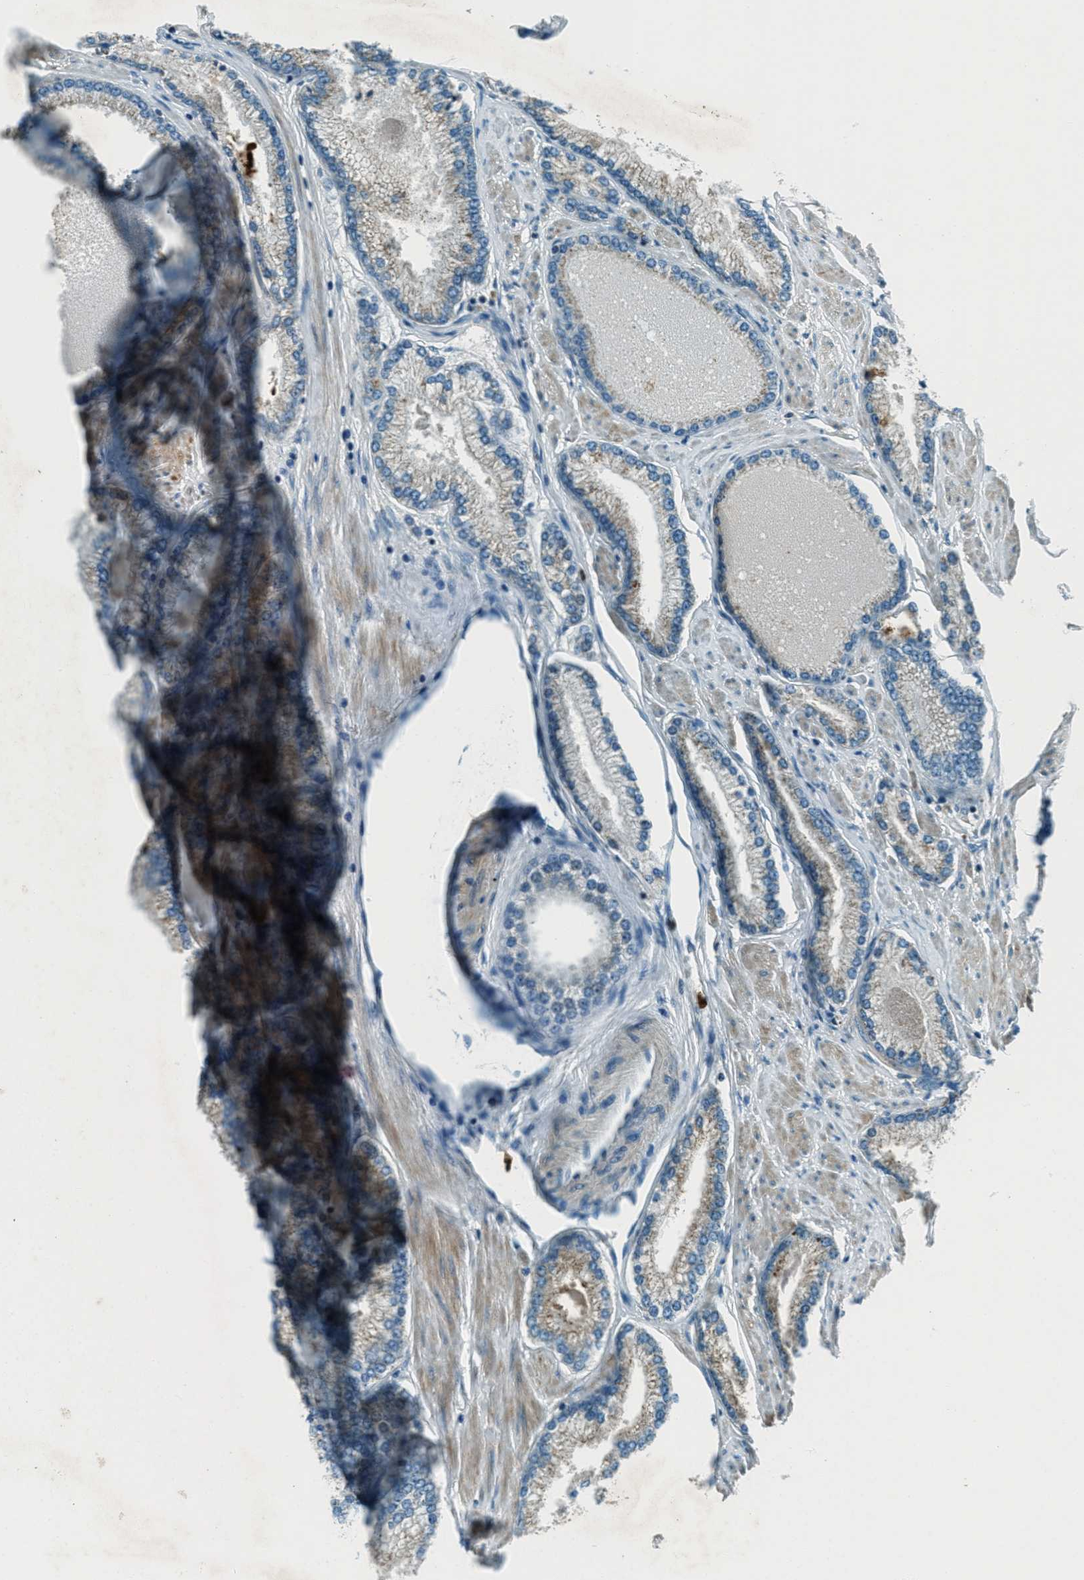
{"staining": {"intensity": "weak", "quantity": "25%-75%", "location": "cytoplasmic/membranous"}, "tissue": "prostate cancer", "cell_type": "Tumor cells", "image_type": "cancer", "snomed": [{"axis": "morphology", "description": "Adenocarcinoma, High grade"}, {"axis": "topography", "description": "Prostate"}], "caption": "A low amount of weak cytoplasmic/membranous staining is identified in about 25%-75% of tumor cells in prostate cancer tissue. (Stains: DAB in brown, nuclei in blue, Microscopy: brightfield microscopy at high magnification).", "gene": "FAR1", "patient": {"sex": "male", "age": 61}}